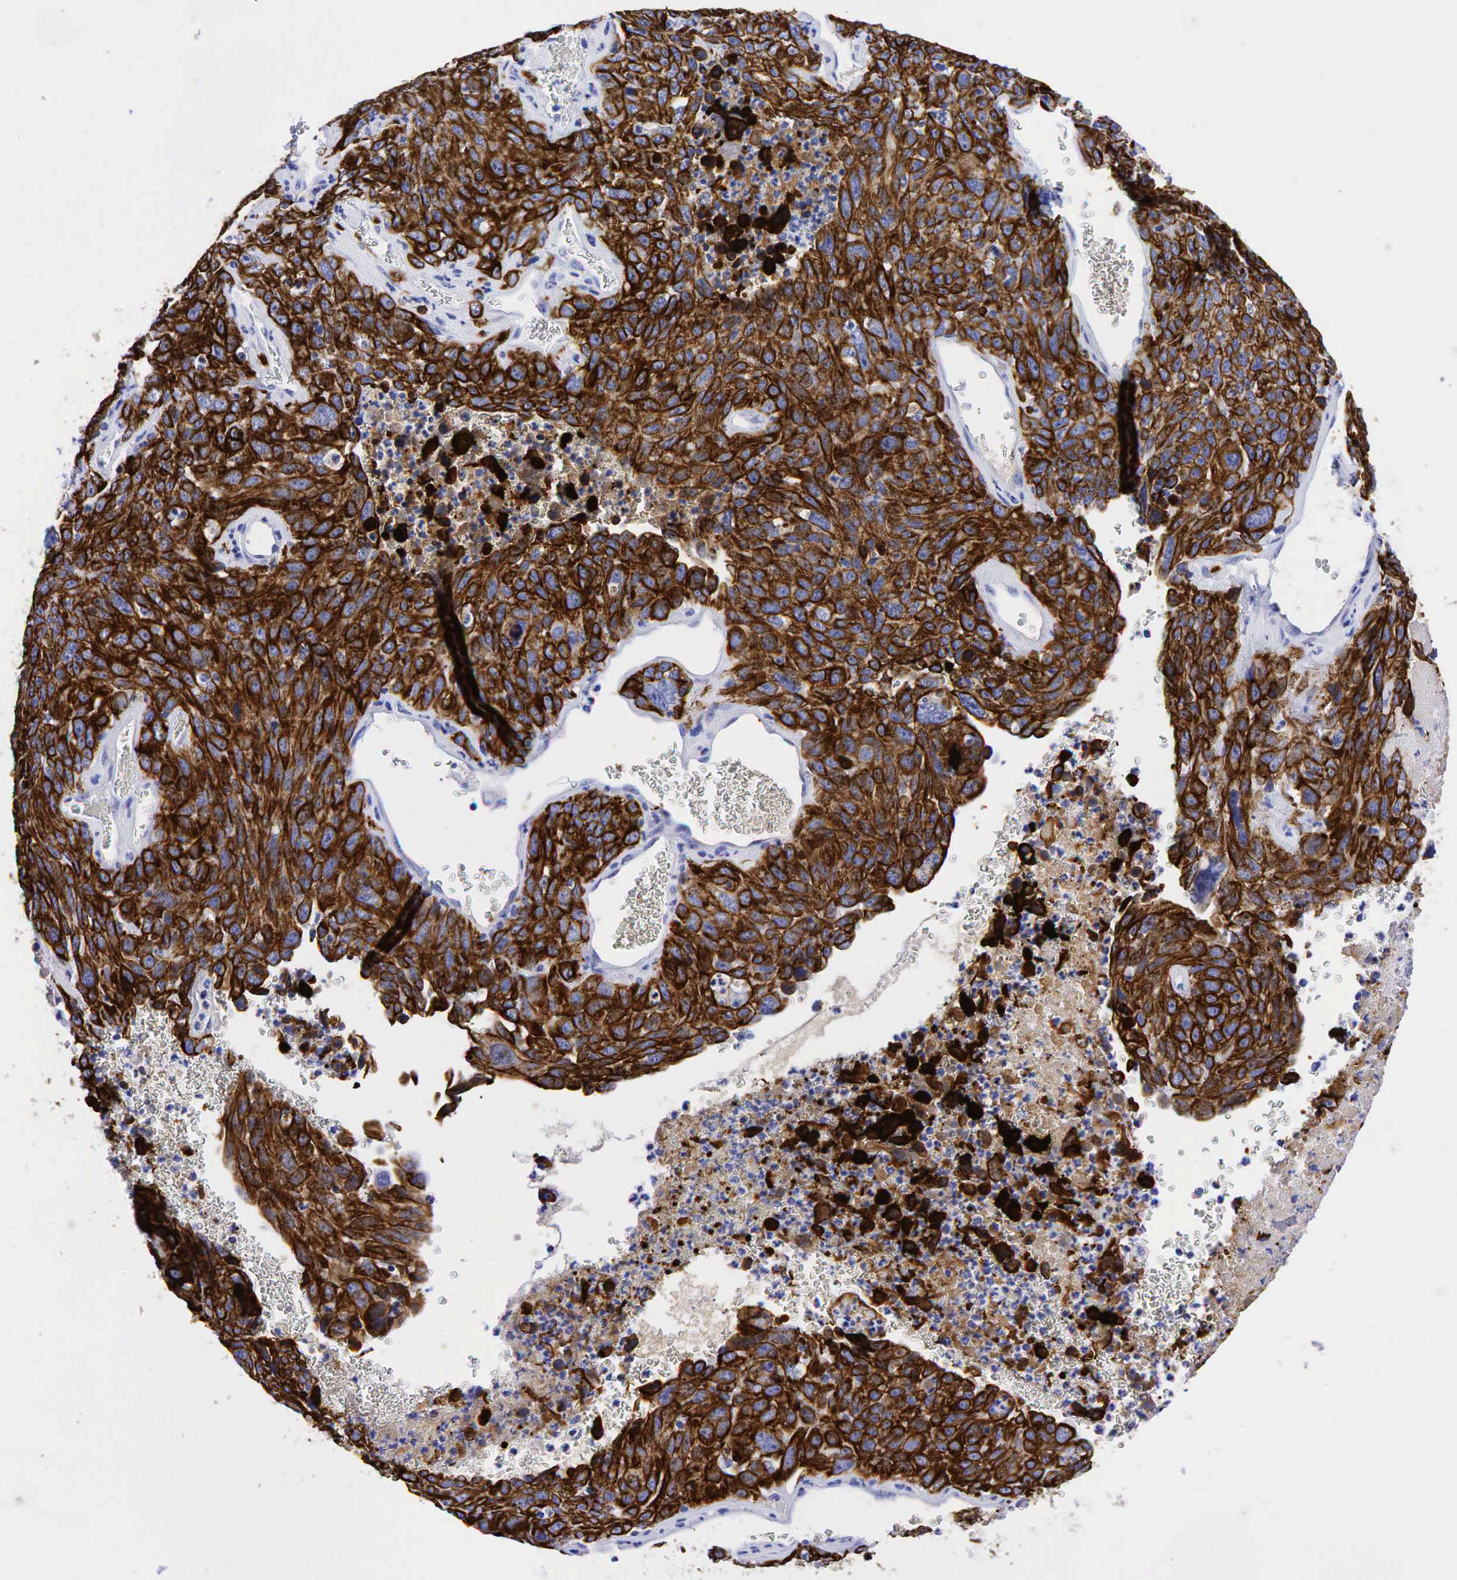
{"staining": {"intensity": "moderate", "quantity": ">75%", "location": "cytoplasmic/membranous"}, "tissue": "lung cancer", "cell_type": "Tumor cells", "image_type": "cancer", "snomed": [{"axis": "morphology", "description": "Squamous cell carcinoma, NOS"}, {"axis": "topography", "description": "Lung"}], "caption": "Human squamous cell carcinoma (lung) stained with a protein marker exhibits moderate staining in tumor cells.", "gene": "KRT18", "patient": {"sex": "male", "age": 64}}